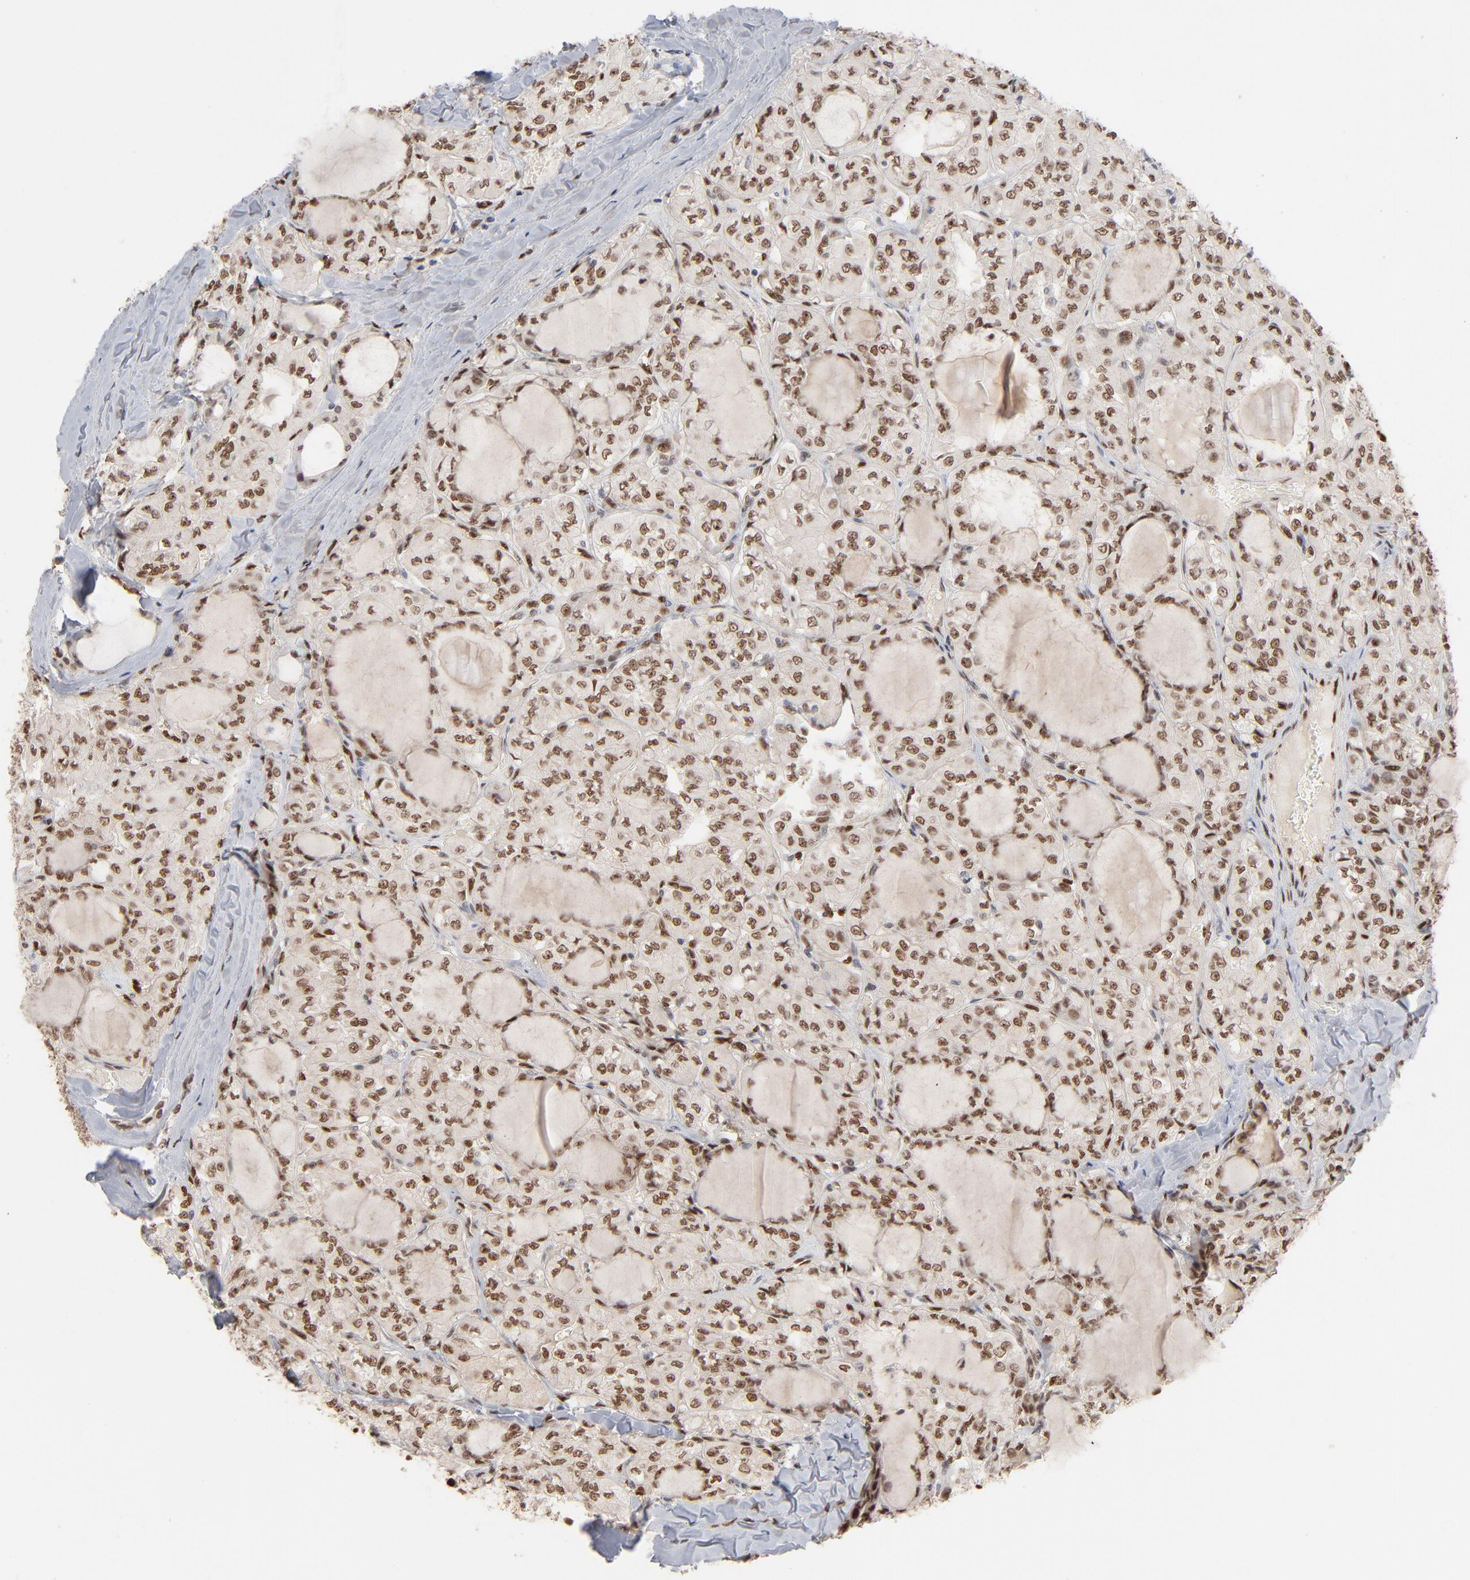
{"staining": {"intensity": "moderate", "quantity": ">75%", "location": "nuclear"}, "tissue": "thyroid cancer", "cell_type": "Tumor cells", "image_type": "cancer", "snomed": [{"axis": "morphology", "description": "Papillary adenocarcinoma, NOS"}, {"axis": "topography", "description": "Thyroid gland"}], "caption": "An immunohistochemistry micrograph of tumor tissue is shown. Protein staining in brown shows moderate nuclear positivity in thyroid cancer within tumor cells. Ihc stains the protein in brown and the nuclei are stained blue.", "gene": "NFIB", "patient": {"sex": "male", "age": 20}}